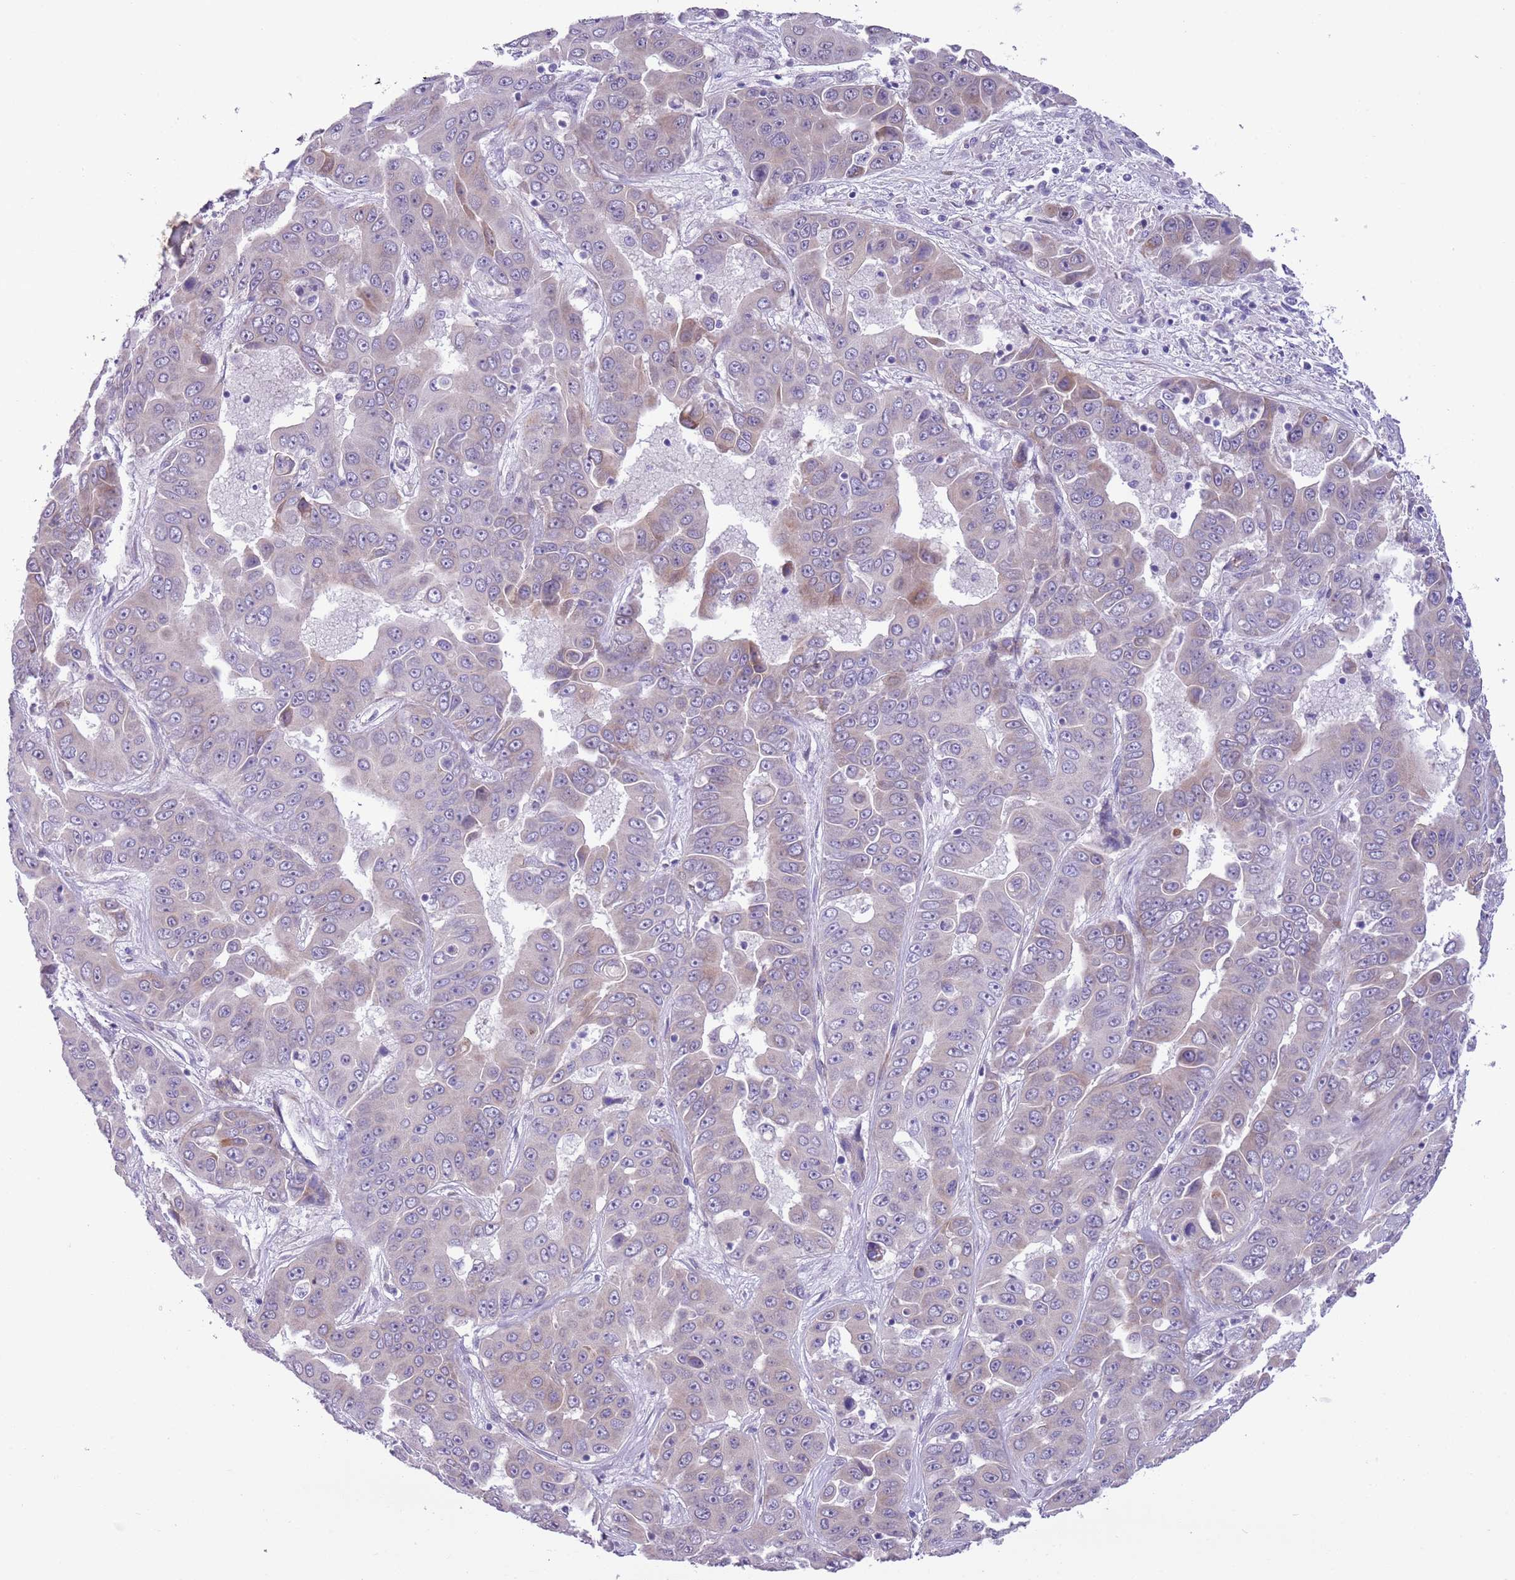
{"staining": {"intensity": "weak", "quantity": "<25%", "location": "cytoplasmic/membranous"}, "tissue": "liver cancer", "cell_type": "Tumor cells", "image_type": "cancer", "snomed": [{"axis": "morphology", "description": "Cholangiocarcinoma"}, {"axis": "topography", "description": "Liver"}], "caption": "Tumor cells are negative for protein expression in human liver cancer (cholangiocarcinoma).", "gene": "MRPL32", "patient": {"sex": "female", "age": 52}}